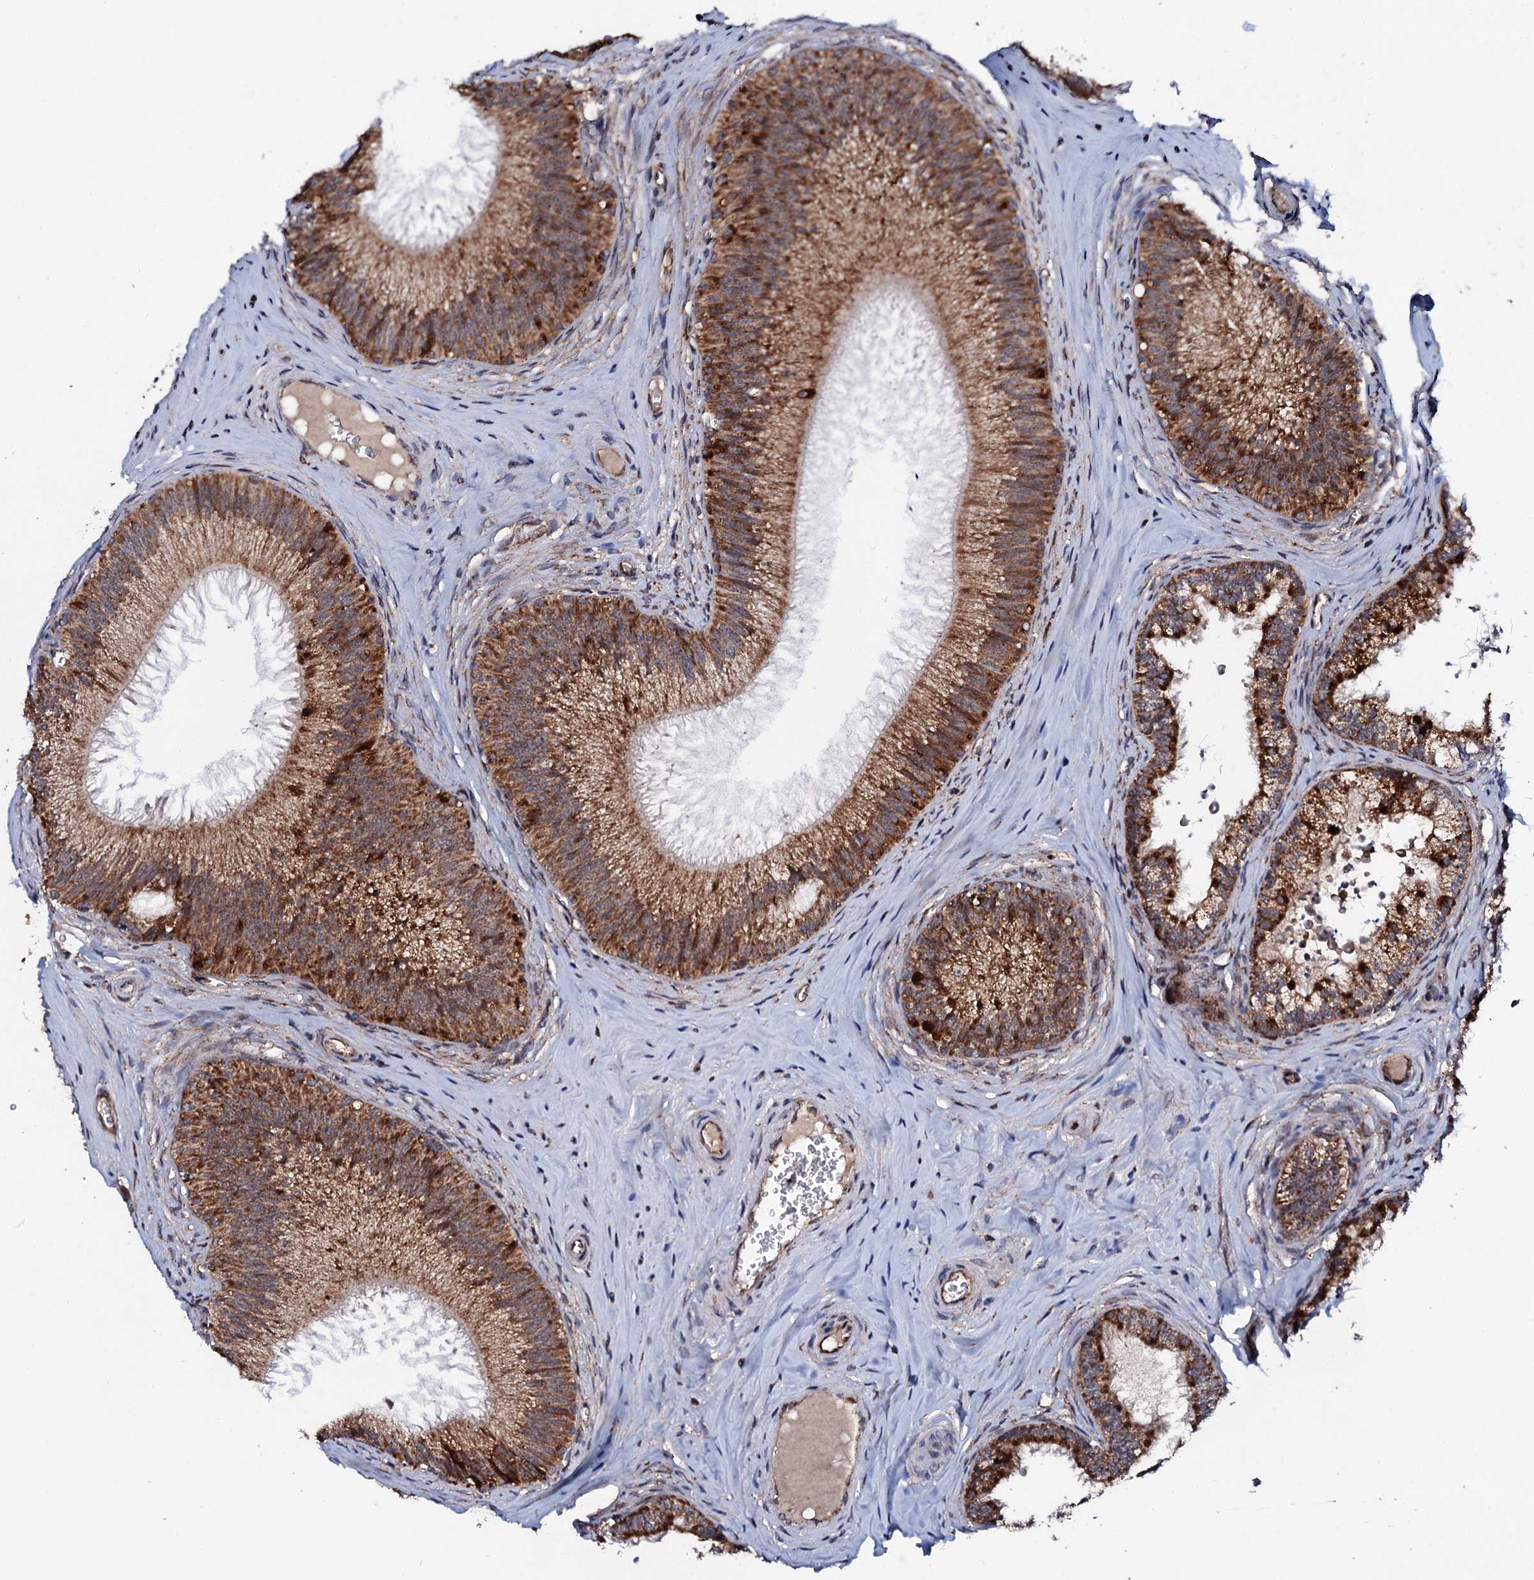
{"staining": {"intensity": "strong", "quantity": ">75%", "location": "cytoplasmic/membranous"}, "tissue": "epididymis", "cell_type": "Glandular cells", "image_type": "normal", "snomed": [{"axis": "morphology", "description": "Normal tissue, NOS"}, {"axis": "topography", "description": "Epididymis"}], "caption": "High-magnification brightfield microscopy of unremarkable epididymis stained with DAB (3,3'-diaminobenzidine) (brown) and counterstained with hematoxylin (blue). glandular cells exhibit strong cytoplasmic/membranous expression is appreciated in approximately>75% of cells. The staining is performed using DAB brown chromogen to label protein expression. The nuclei are counter-stained blue using hematoxylin.", "gene": "MTIF3", "patient": {"sex": "male", "age": 46}}